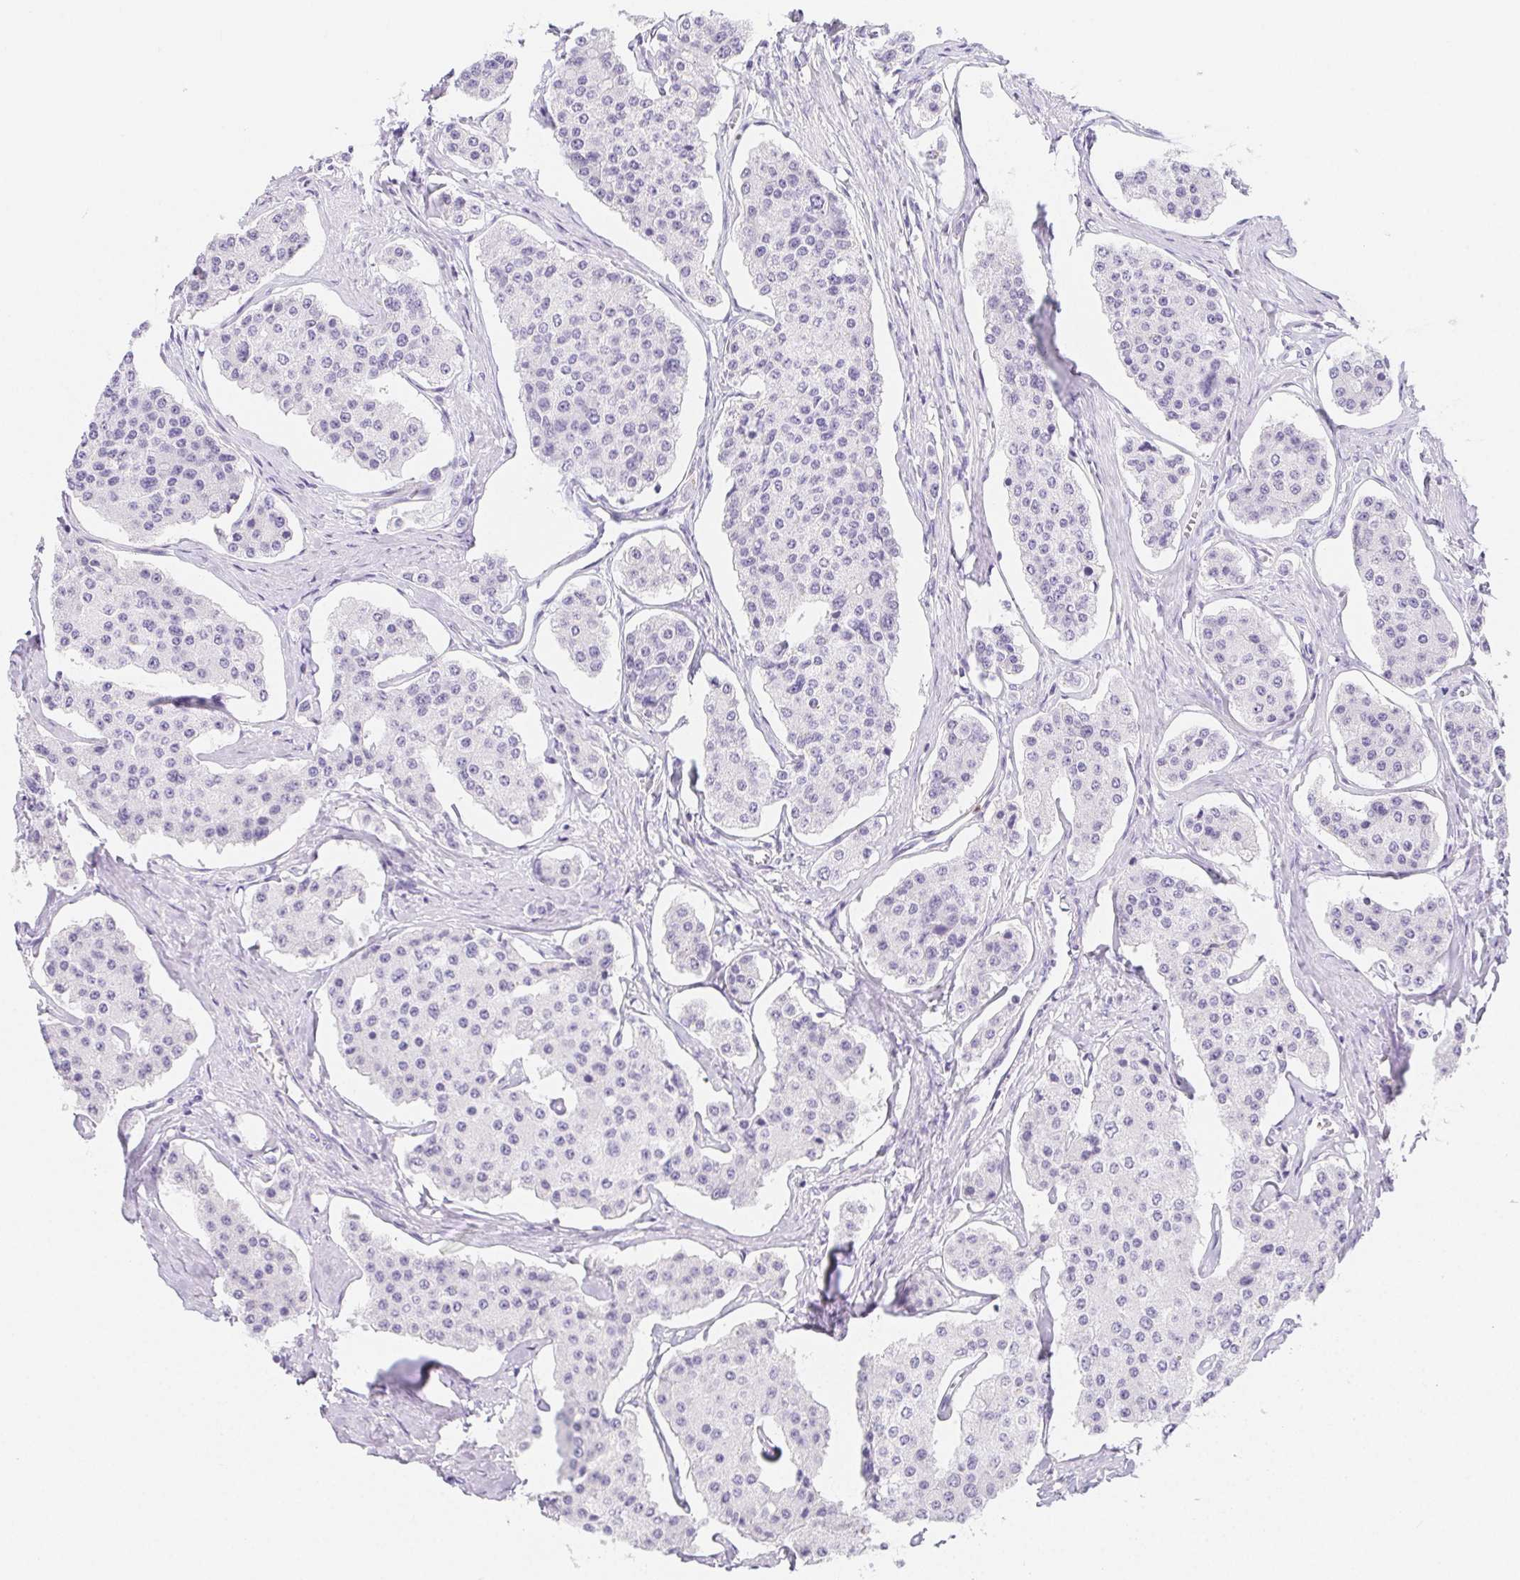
{"staining": {"intensity": "negative", "quantity": "none", "location": "none"}, "tissue": "carcinoid", "cell_type": "Tumor cells", "image_type": "cancer", "snomed": [{"axis": "morphology", "description": "Carcinoid, malignant, NOS"}, {"axis": "topography", "description": "Small intestine"}], "caption": "High magnification brightfield microscopy of carcinoid (malignant) stained with DAB (3,3'-diaminobenzidine) (brown) and counterstained with hematoxylin (blue): tumor cells show no significant expression.", "gene": "ITIH2", "patient": {"sex": "female", "age": 65}}